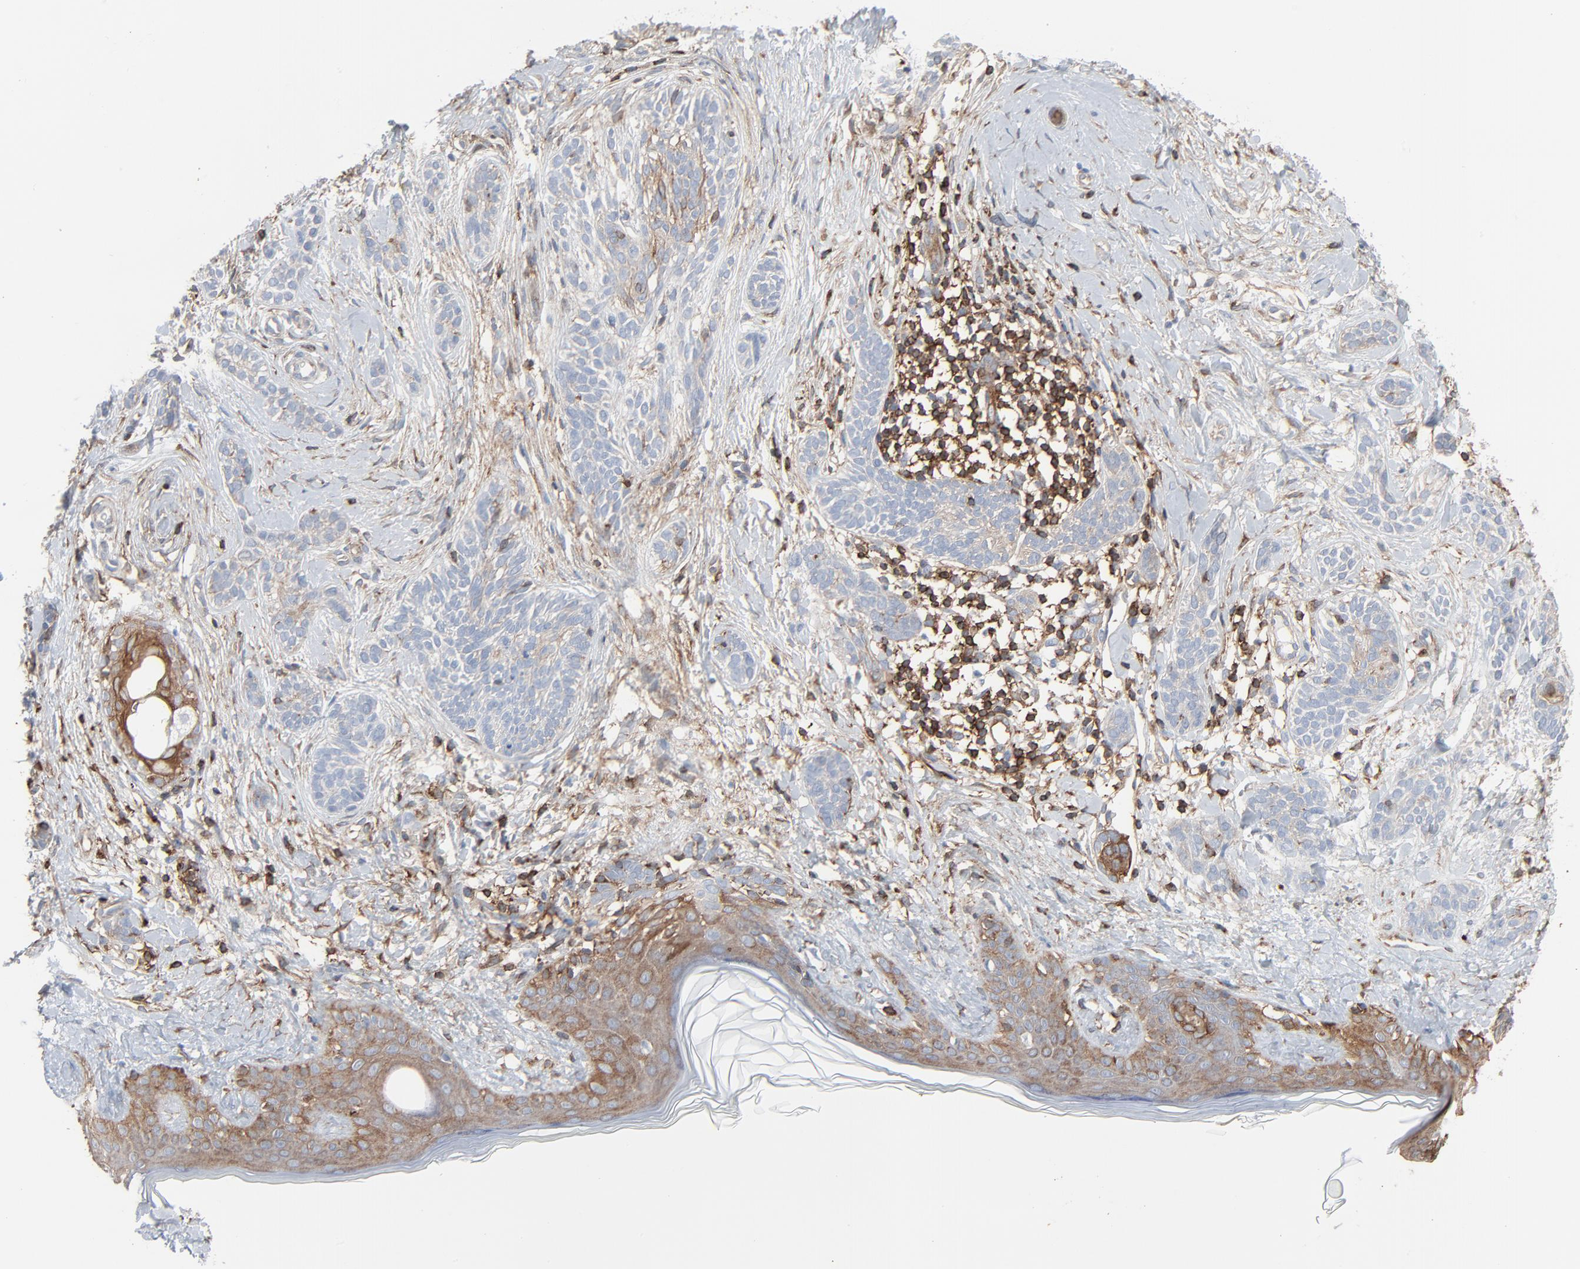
{"staining": {"intensity": "weak", "quantity": "<25%", "location": "cytoplasmic/membranous"}, "tissue": "skin cancer", "cell_type": "Tumor cells", "image_type": "cancer", "snomed": [{"axis": "morphology", "description": "Normal tissue, NOS"}, {"axis": "morphology", "description": "Basal cell carcinoma"}, {"axis": "topography", "description": "Skin"}], "caption": "Skin basal cell carcinoma was stained to show a protein in brown. There is no significant staining in tumor cells. The staining is performed using DAB brown chromogen with nuclei counter-stained in using hematoxylin.", "gene": "OPTN", "patient": {"sex": "male", "age": 63}}